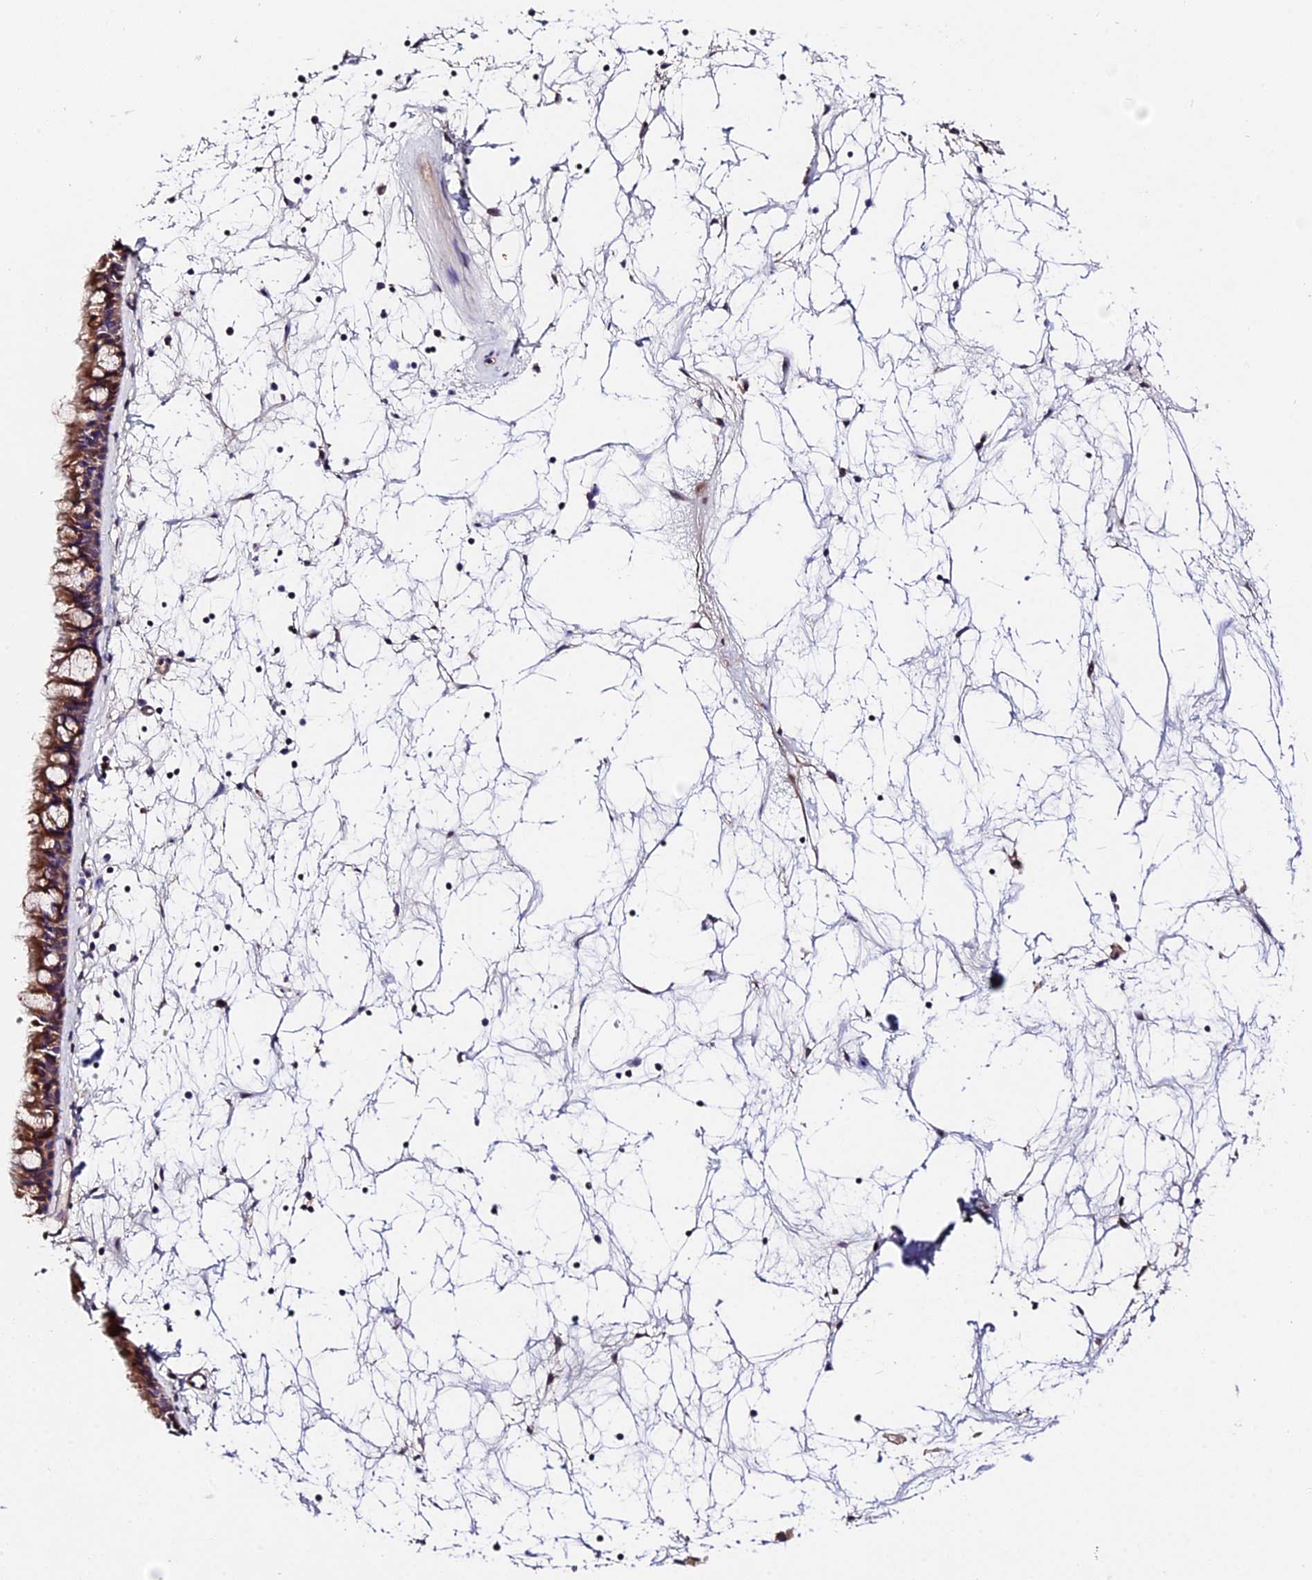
{"staining": {"intensity": "moderate", "quantity": "25%-75%", "location": "cytoplasmic/membranous"}, "tissue": "nasopharynx", "cell_type": "Respiratory epithelial cells", "image_type": "normal", "snomed": [{"axis": "morphology", "description": "Normal tissue, NOS"}, {"axis": "topography", "description": "Nasopharynx"}], "caption": "This micrograph displays immunohistochemistry (IHC) staining of unremarkable nasopharynx, with medium moderate cytoplasmic/membranous expression in about 25%-75% of respiratory epithelial cells.", "gene": "TRMT1", "patient": {"sex": "male", "age": 64}}